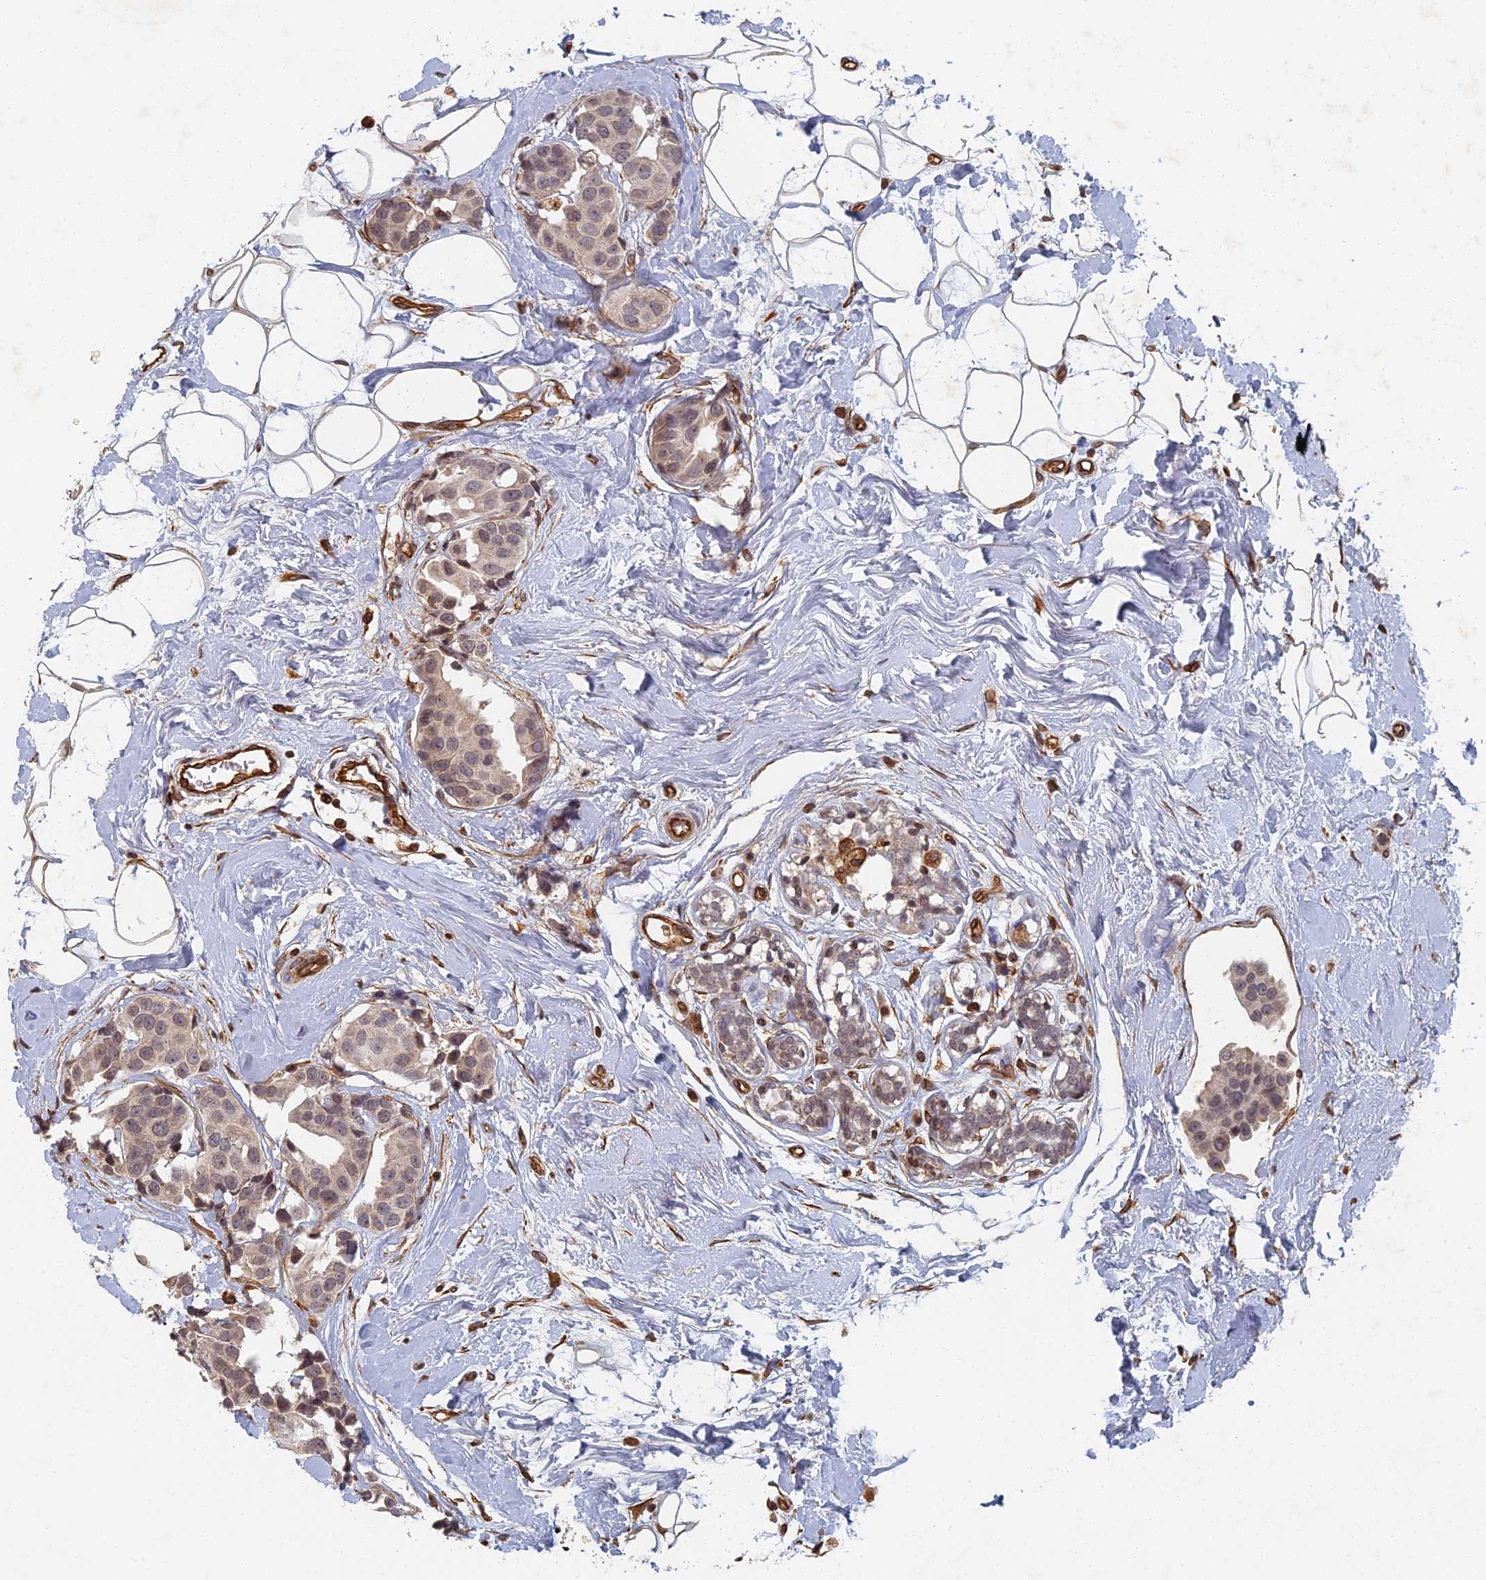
{"staining": {"intensity": "weak", "quantity": "25%-75%", "location": "nuclear"}, "tissue": "breast cancer", "cell_type": "Tumor cells", "image_type": "cancer", "snomed": [{"axis": "morphology", "description": "Normal tissue, NOS"}, {"axis": "morphology", "description": "Duct carcinoma"}, {"axis": "topography", "description": "Breast"}], "caption": "The histopathology image exhibits a brown stain indicating the presence of a protein in the nuclear of tumor cells in breast cancer.", "gene": "ABCB10", "patient": {"sex": "female", "age": 39}}